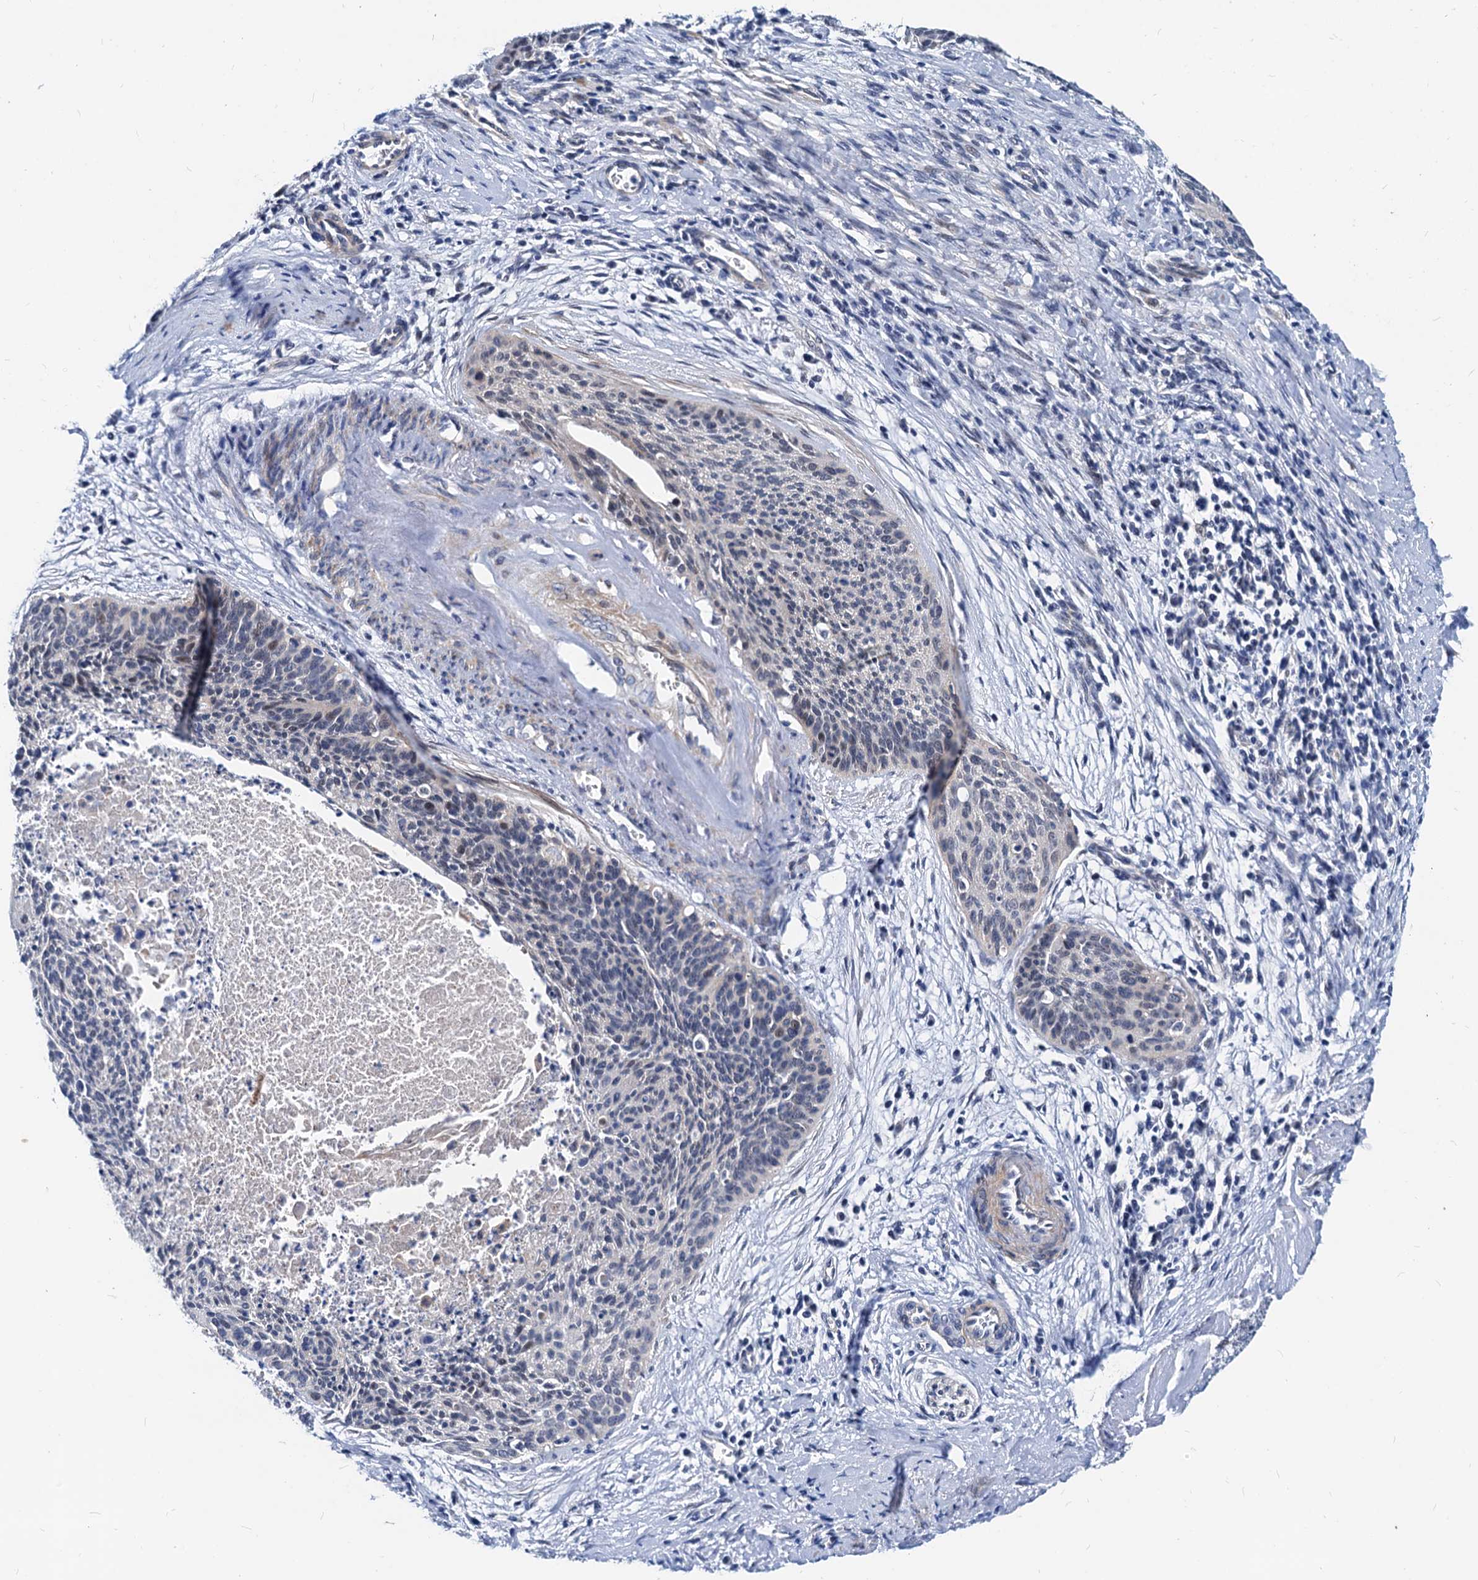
{"staining": {"intensity": "negative", "quantity": "none", "location": "none"}, "tissue": "cervical cancer", "cell_type": "Tumor cells", "image_type": "cancer", "snomed": [{"axis": "morphology", "description": "Squamous cell carcinoma, NOS"}, {"axis": "topography", "description": "Cervix"}], "caption": "Immunohistochemistry (IHC) of cervical cancer (squamous cell carcinoma) demonstrates no staining in tumor cells.", "gene": "HSF2", "patient": {"sex": "female", "age": 55}}